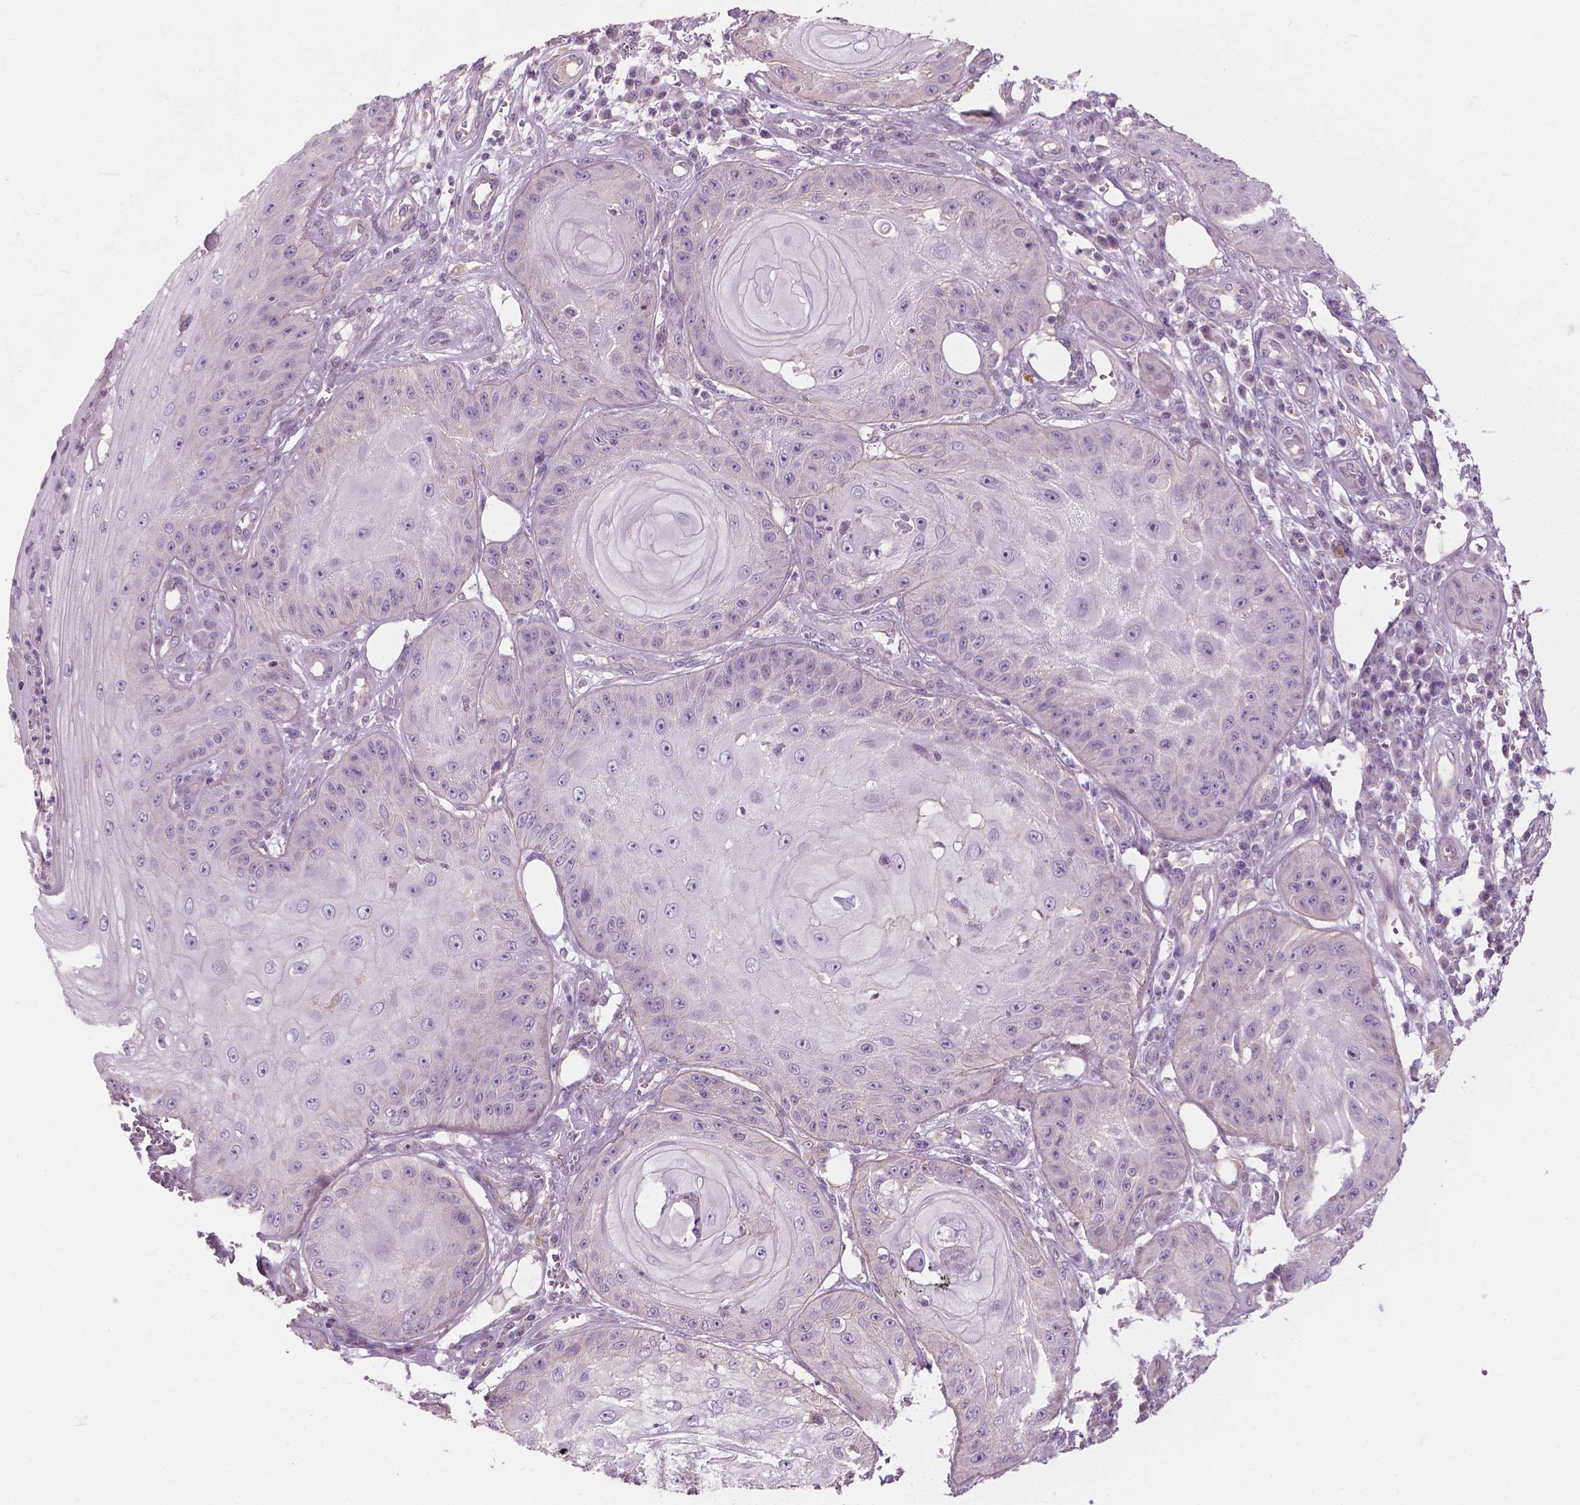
{"staining": {"intensity": "negative", "quantity": "none", "location": "none"}, "tissue": "skin cancer", "cell_type": "Tumor cells", "image_type": "cancer", "snomed": [{"axis": "morphology", "description": "Squamous cell carcinoma, NOS"}, {"axis": "topography", "description": "Skin"}], "caption": "A histopathology image of skin cancer stained for a protein exhibits no brown staining in tumor cells.", "gene": "RIIAD1", "patient": {"sex": "male", "age": 70}}